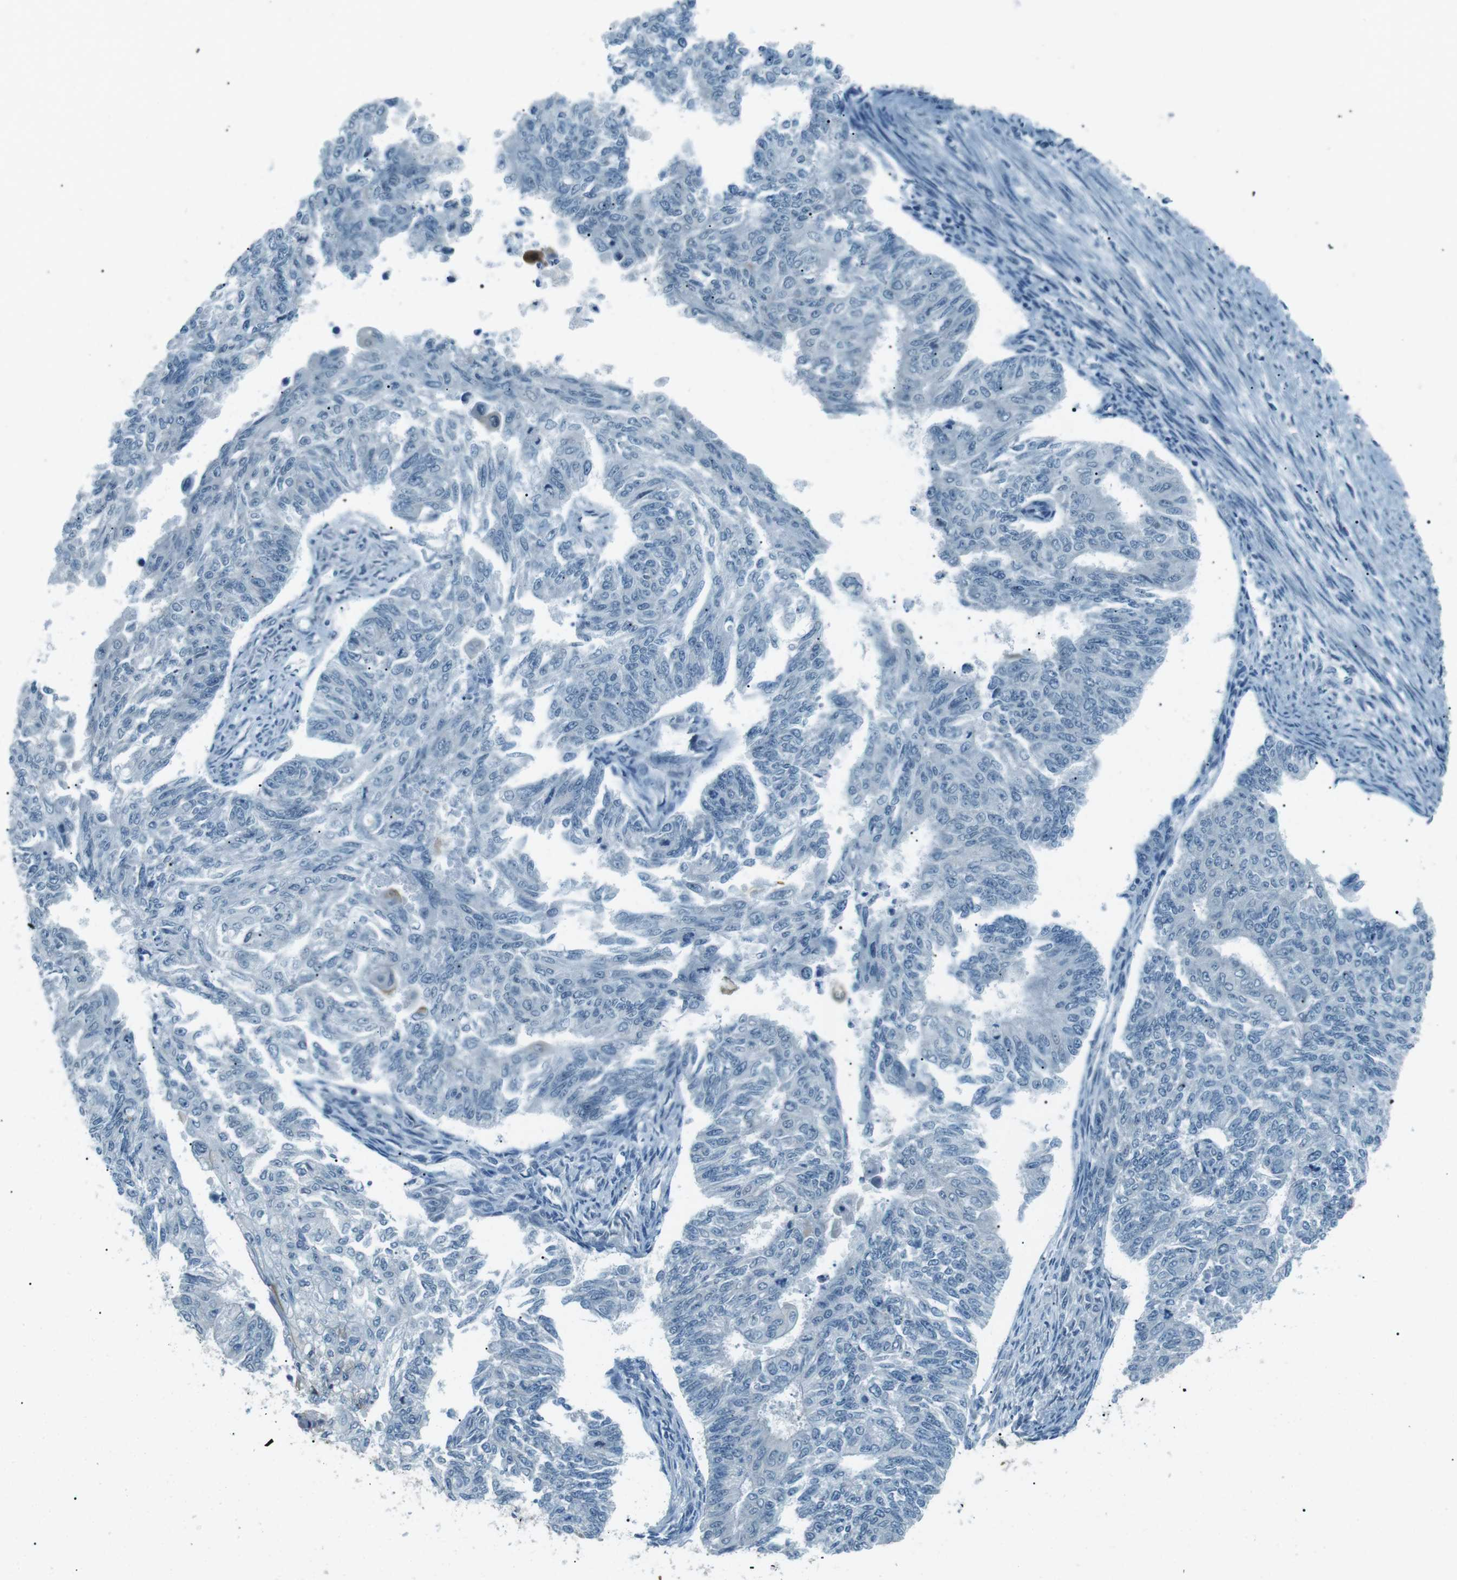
{"staining": {"intensity": "negative", "quantity": "none", "location": "none"}, "tissue": "endometrial cancer", "cell_type": "Tumor cells", "image_type": "cancer", "snomed": [{"axis": "morphology", "description": "Adenocarcinoma, NOS"}, {"axis": "topography", "description": "Endometrium"}], "caption": "Endometrial cancer was stained to show a protein in brown. There is no significant positivity in tumor cells. (Immunohistochemistry, brightfield microscopy, high magnification).", "gene": "SERPINB2", "patient": {"sex": "female", "age": 32}}